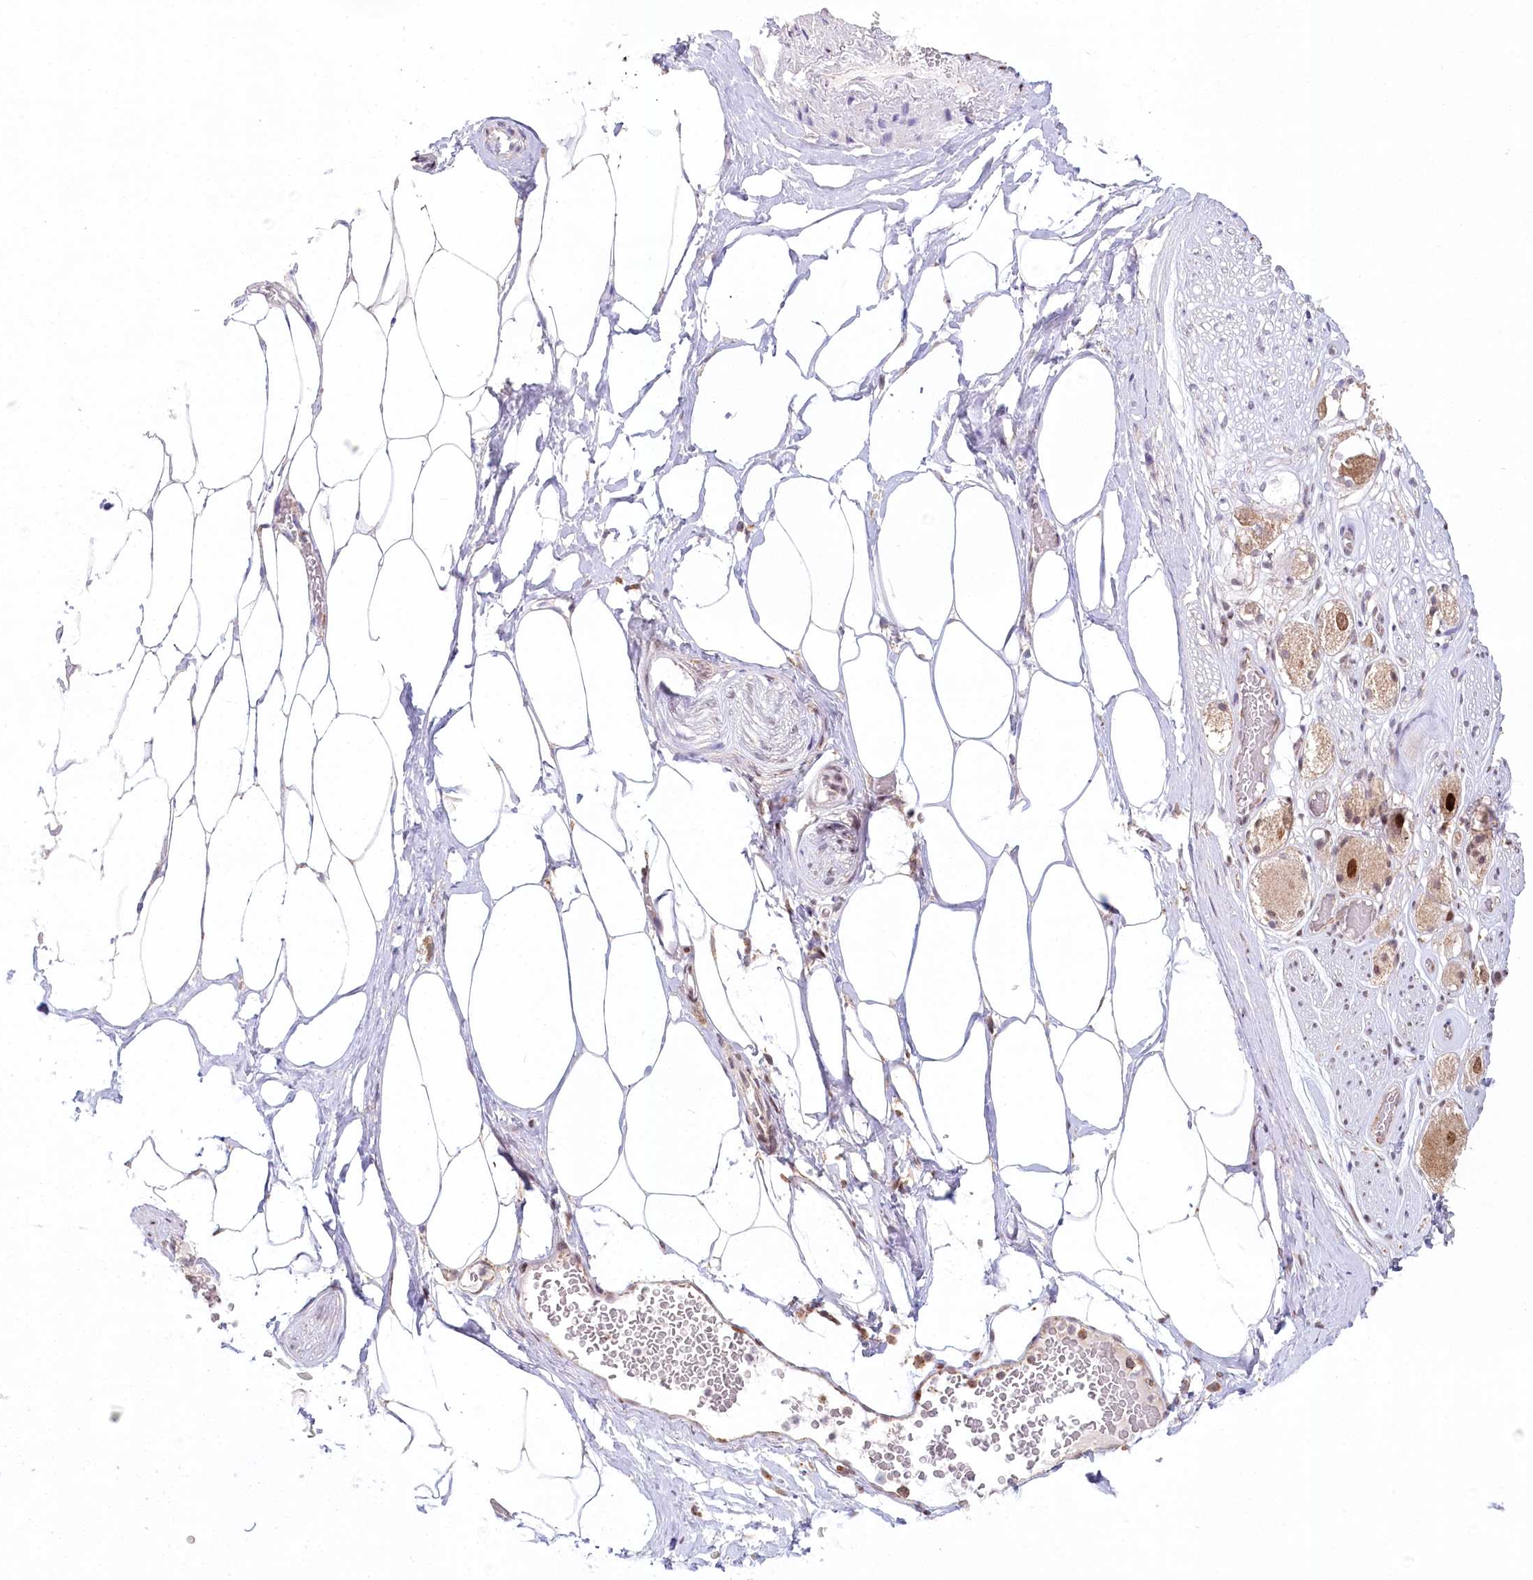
{"staining": {"intensity": "weak", "quantity": ">75%", "location": "nuclear"}, "tissue": "adipose tissue", "cell_type": "Adipocytes", "image_type": "normal", "snomed": [{"axis": "morphology", "description": "Normal tissue, NOS"}, {"axis": "morphology", "description": "Adenocarcinoma, Low grade"}, {"axis": "topography", "description": "Prostate"}, {"axis": "topography", "description": "Peripheral nerve tissue"}], "caption": "A high-resolution photomicrograph shows immunohistochemistry staining of benign adipose tissue, which reveals weak nuclear positivity in about >75% of adipocytes.", "gene": "PYURF", "patient": {"sex": "male", "age": 63}}